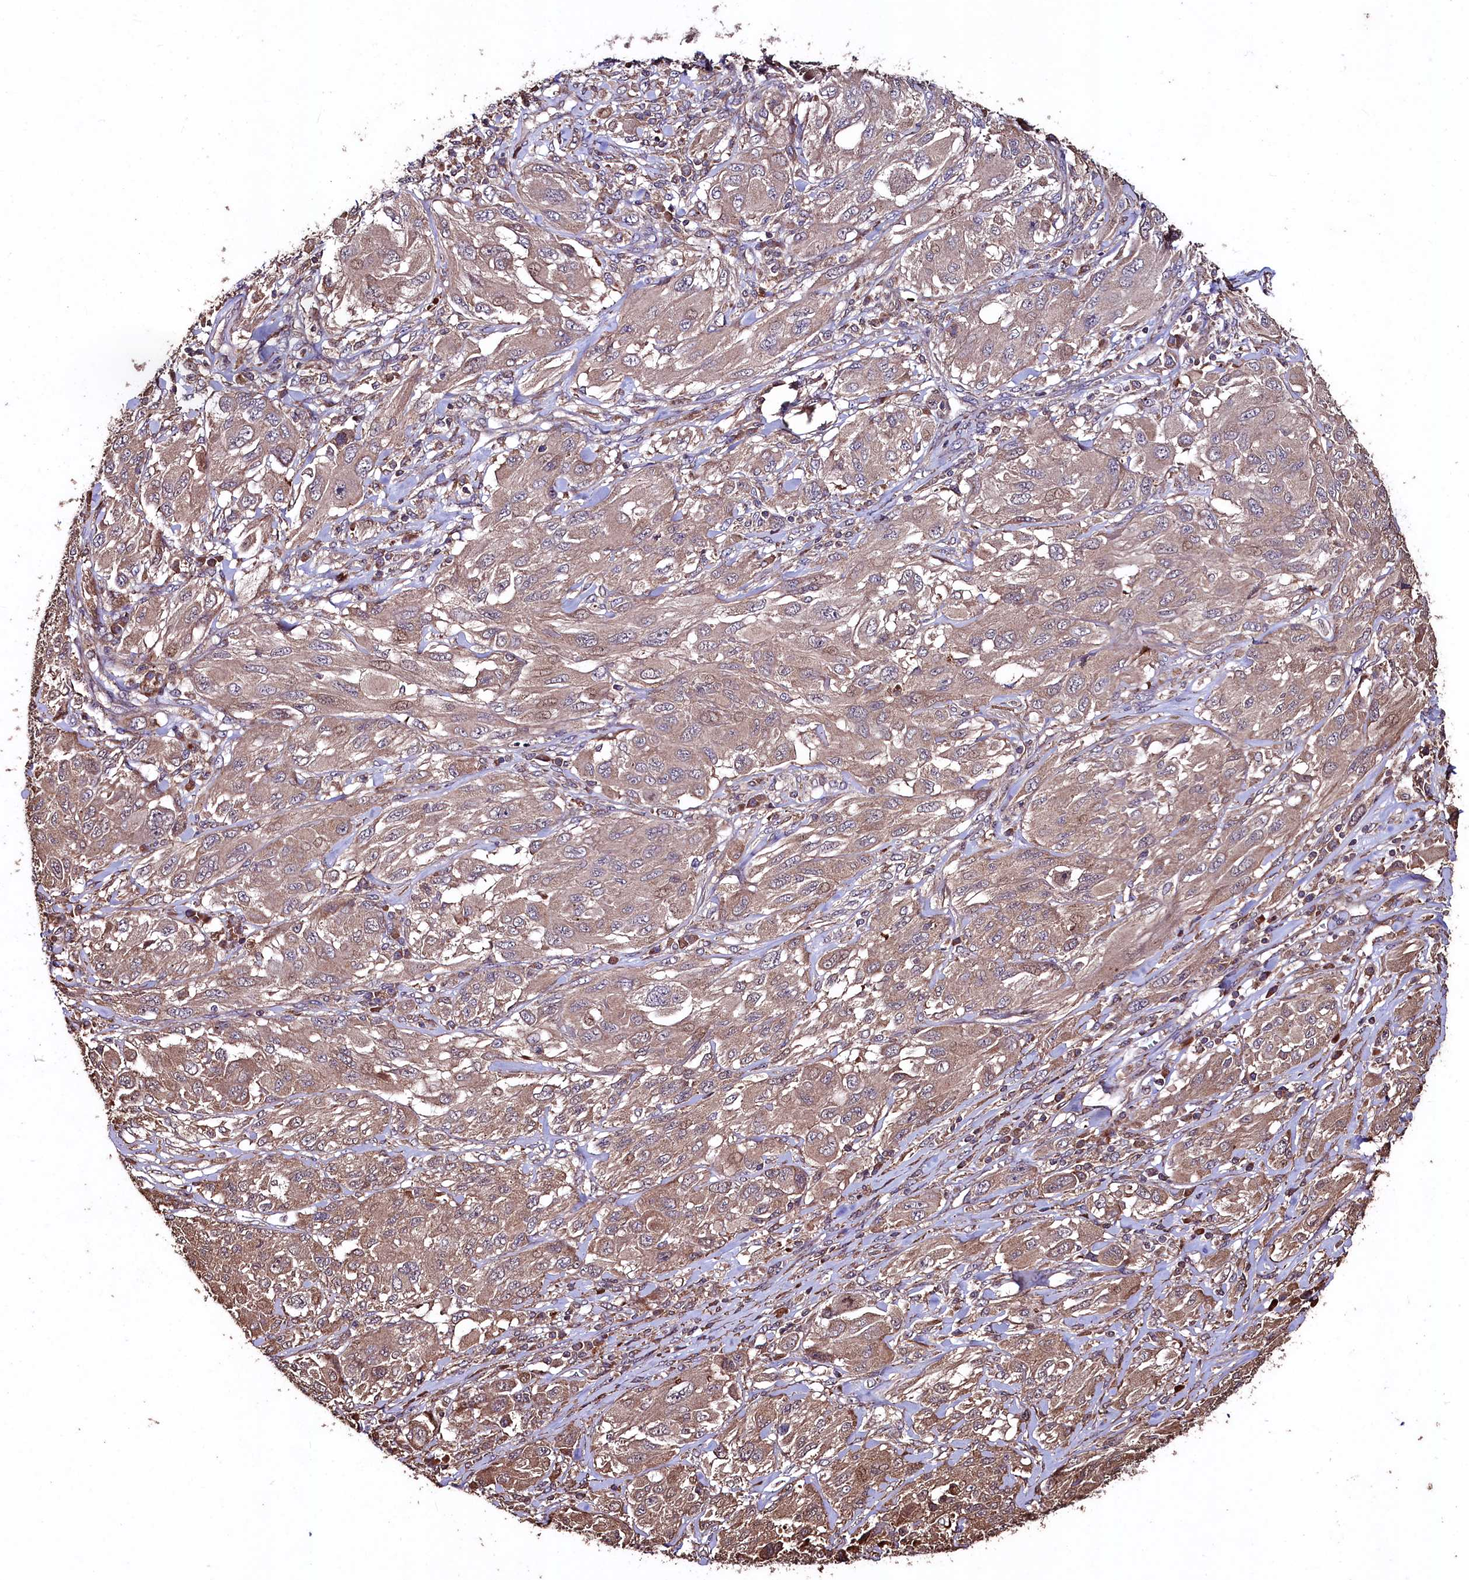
{"staining": {"intensity": "weak", "quantity": ">75%", "location": "cytoplasmic/membranous"}, "tissue": "melanoma", "cell_type": "Tumor cells", "image_type": "cancer", "snomed": [{"axis": "morphology", "description": "Malignant melanoma, NOS"}, {"axis": "topography", "description": "Skin"}], "caption": "Immunohistochemistry micrograph of neoplastic tissue: human melanoma stained using IHC shows low levels of weak protein expression localized specifically in the cytoplasmic/membranous of tumor cells, appearing as a cytoplasmic/membranous brown color.", "gene": "TMEM98", "patient": {"sex": "female", "age": 91}}